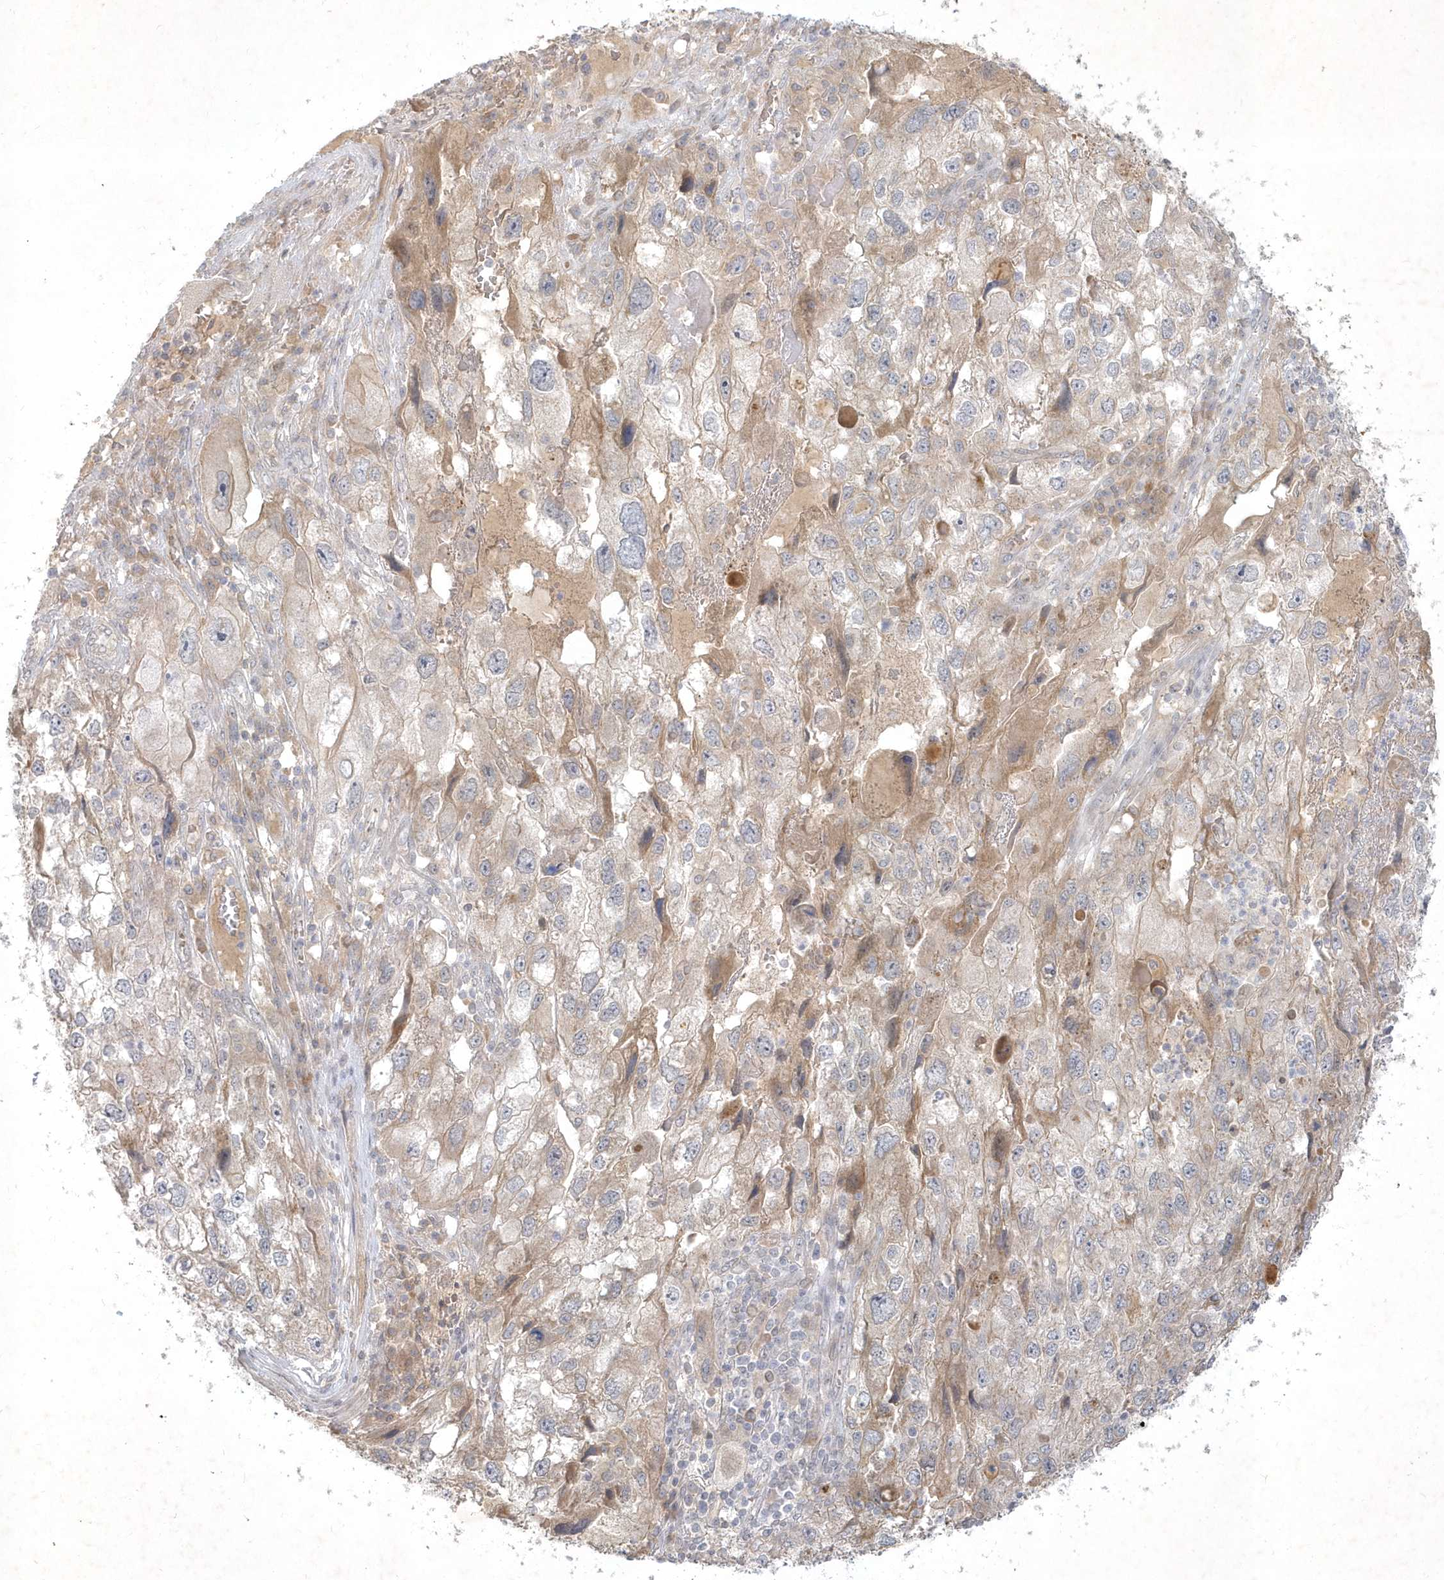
{"staining": {"intensity": "moderate", "quantity": "<25%", "location": "cytoplasmic/membranous"}, "tissue": "endometrial cancer", "cell_type": "Tumor cells", "image_type": "cancer", "snomed": [{"axis": "morphology", "description": "Adenocarcinoma, NOS"}, {"axis": "topography", "description": "Endometrium"}], "caption": "Immunohistochemical staining of human endometrial cancer reveals low levels of moderate cytoplasmic/membranous protein expression in approximately <25% of tumor cells.", "gene": "BOD1", "patient": {"sex": "female", "age": 49}}